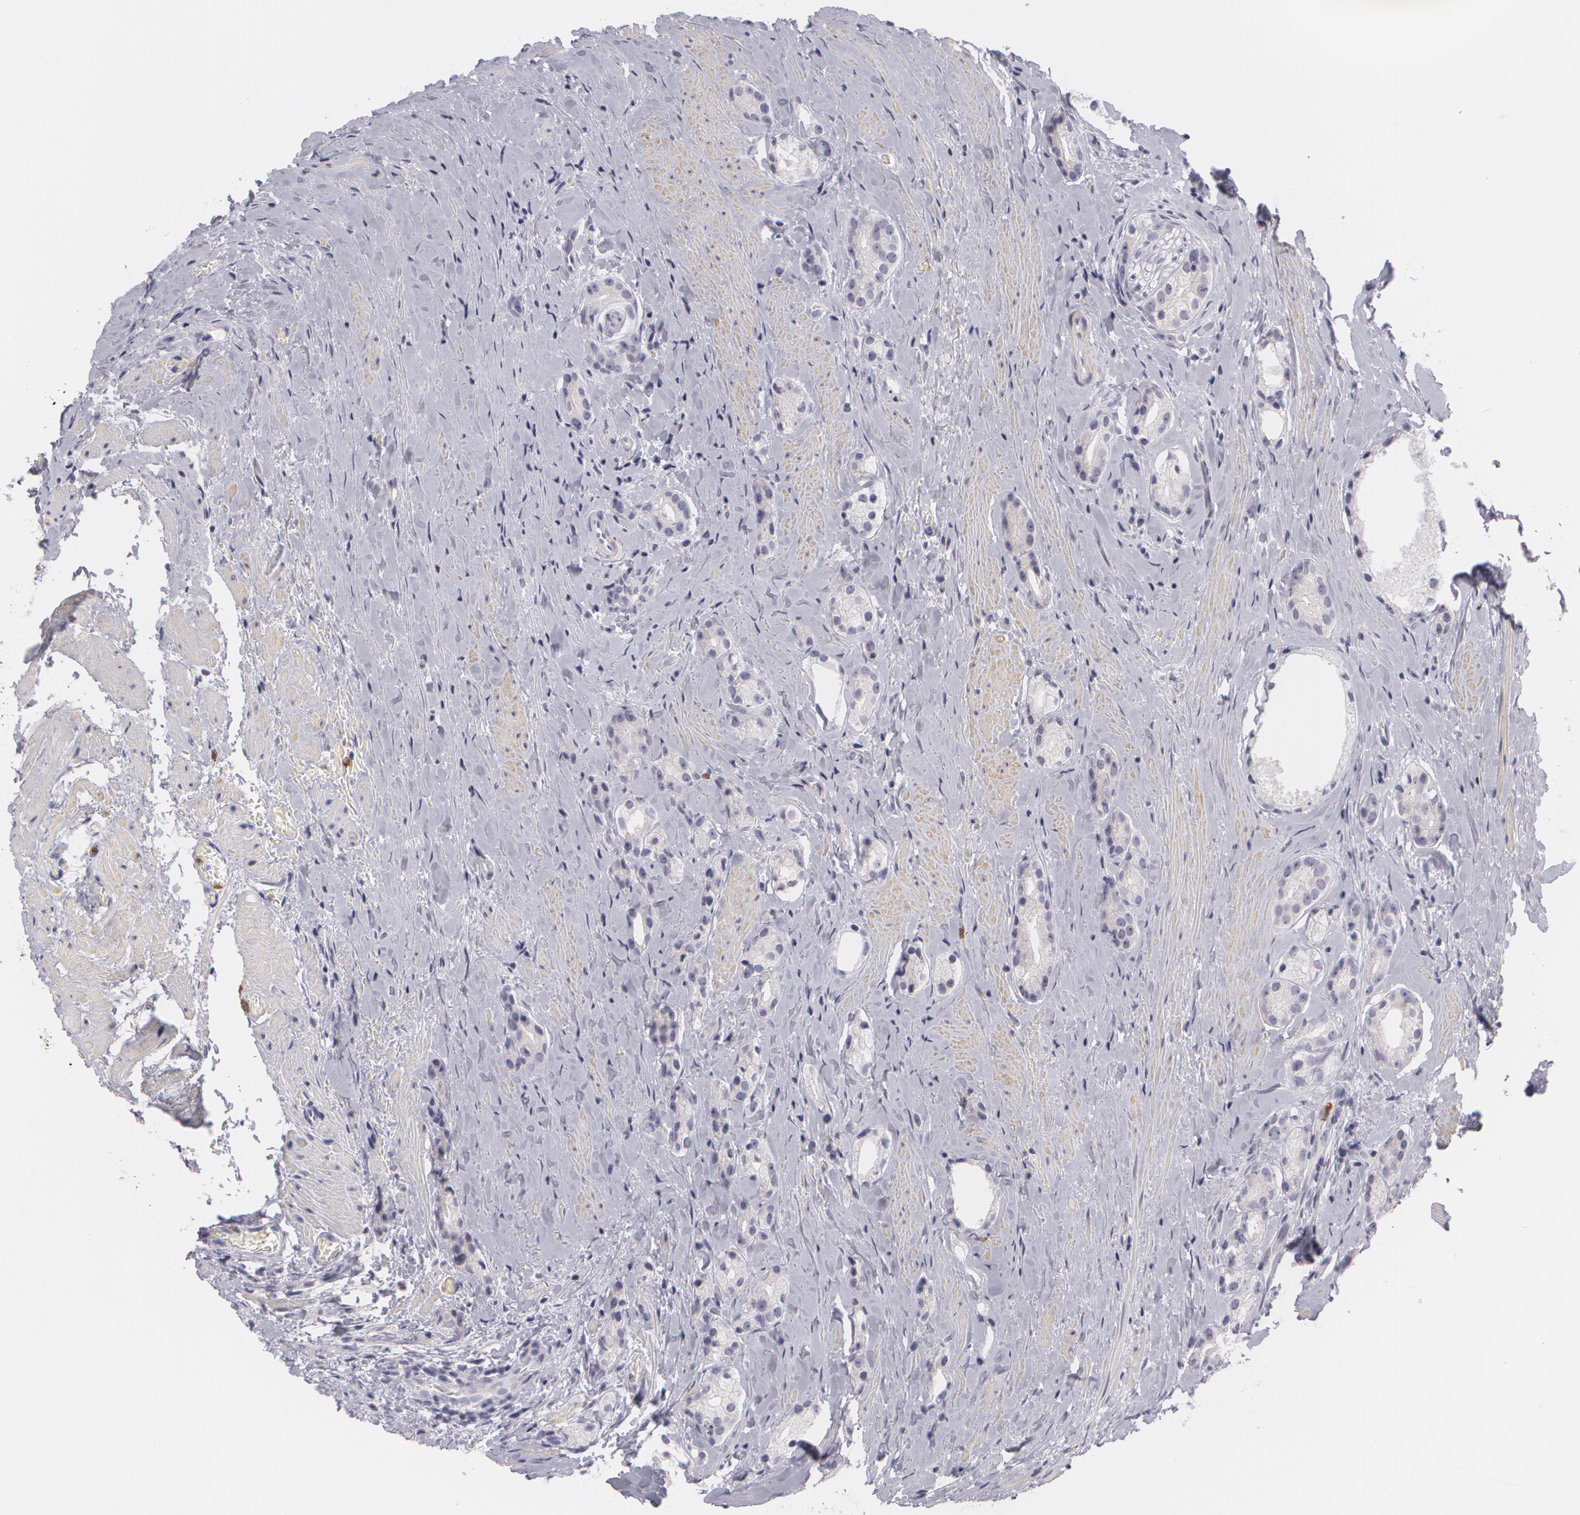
{"staining": {"intensity": "negative", "quantity": "none", "location": "none"}, "tissue": "prostate cancer", "cell_type": "Tumor cells", "image_type": "cancer", "snomed": [{"axis": "morphology", "description": "Adenocarcinoma, Medium grade"}, {"axis": "topography", "description": "Prostate"}], "caption": "This is a image of immunohistochemistry staining of prostate cancer (medium-grade adenocarcinoma), which shows no staining in tumor cells. The staining was performed using DAB to visualize the protein expression in brown, while the nuclei were stained in blue with hematoxylin (Magnification: 20x).", "gene": "FAM181A", "patient": {"sex": "male", "age": 59}}